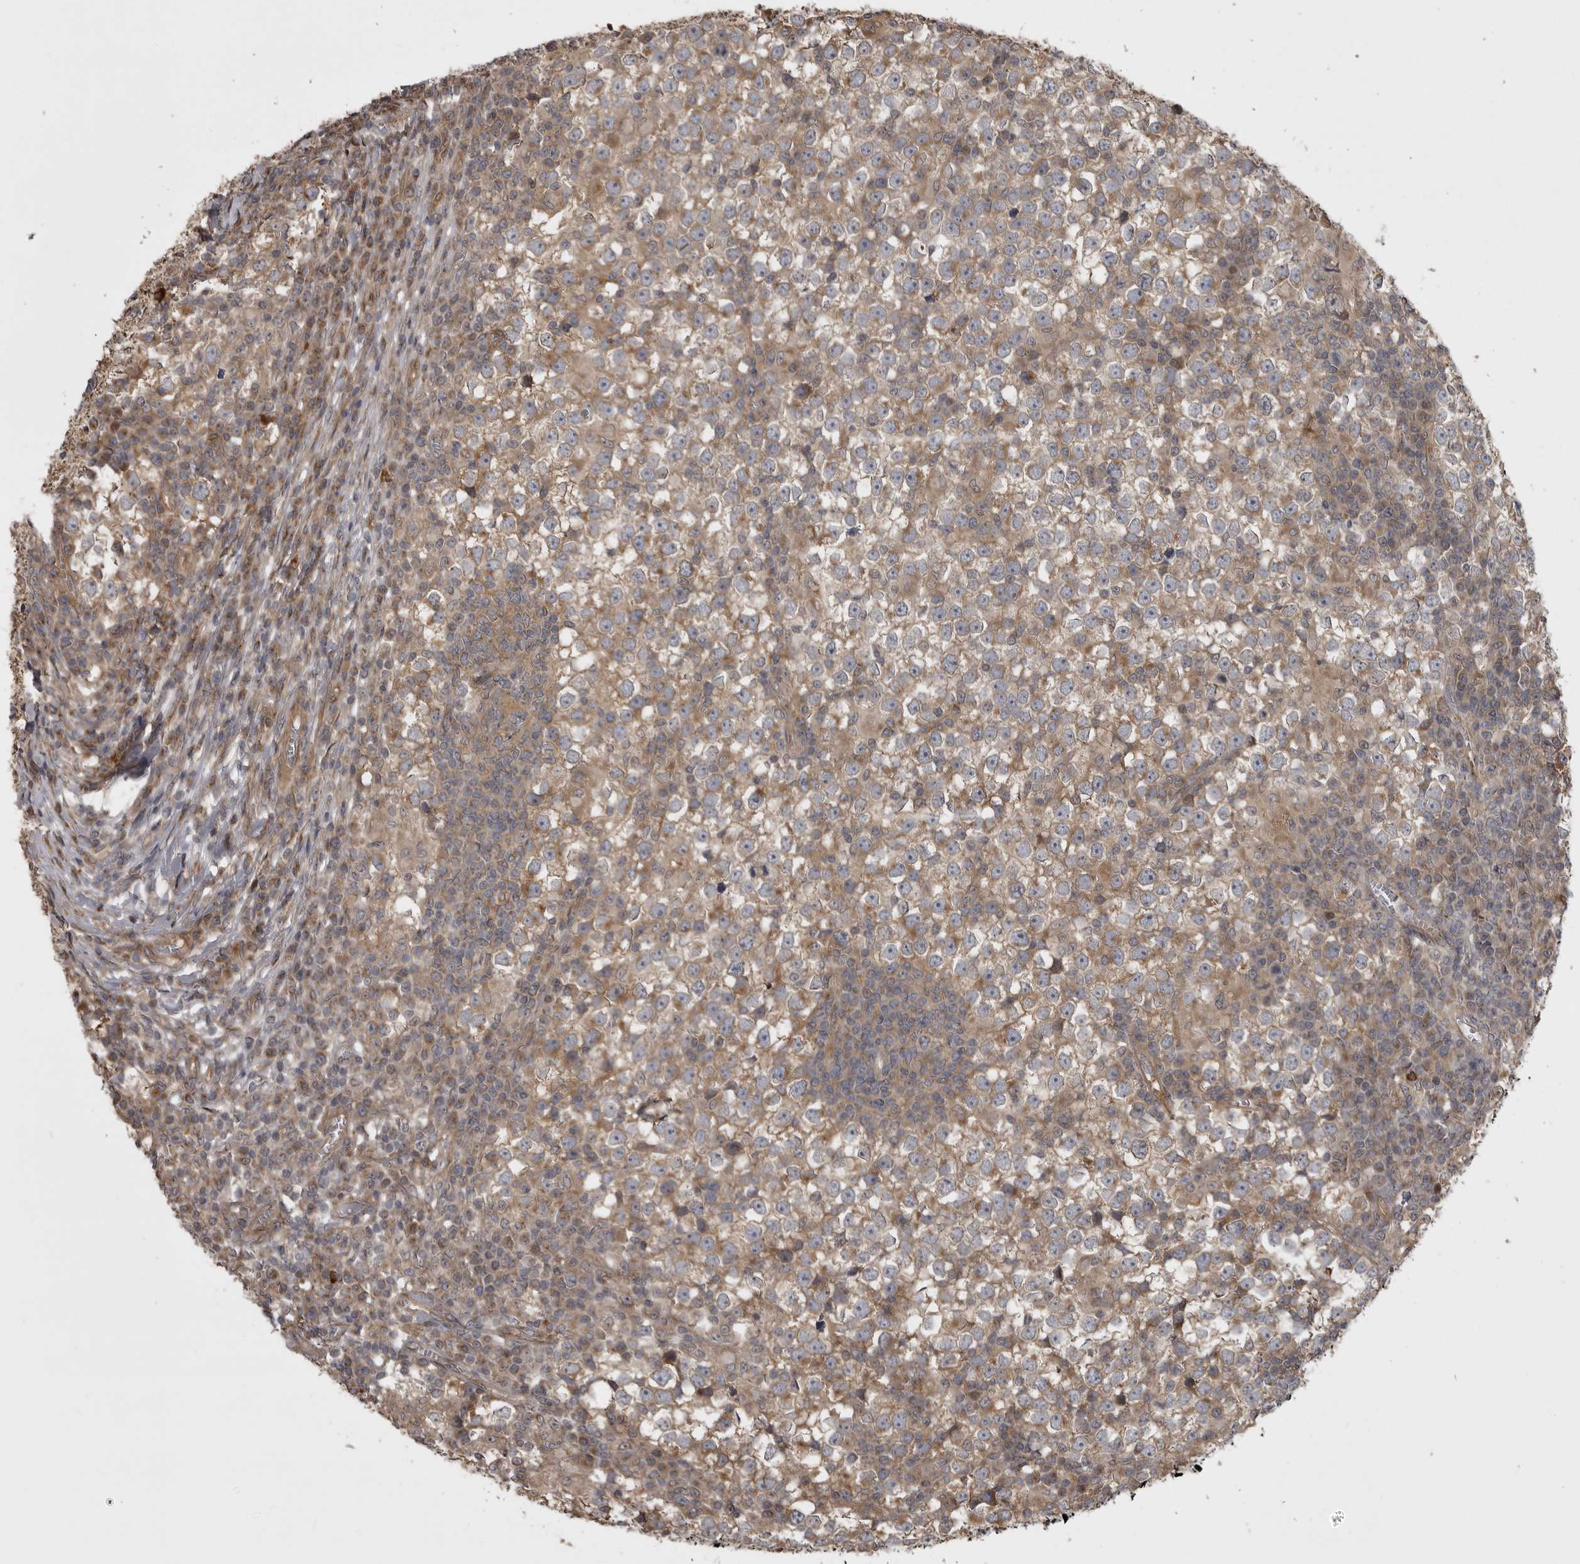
{"staining": {"intensity": "moderate", "quantity": ">75%", "location": "cytoplasmic/membranous"}, "tissue": "testis cancer", "cell_type": "Tumor cells", "image_type": "cancer", "snomed": [{"axis": "morphology", "description": "Seminoma, NOS"}, {"axis": "topography", "description": "Testis"}], "caption": "Protein positivity by immunohistochemistry (IHC) reveals moderate cytoplasmic/membranous positivity in approximately >75% of tumor cells in testis cancer (seminoma).", "gene": "ZNRF1", "patient": {"sex": "male", "age": 65}}